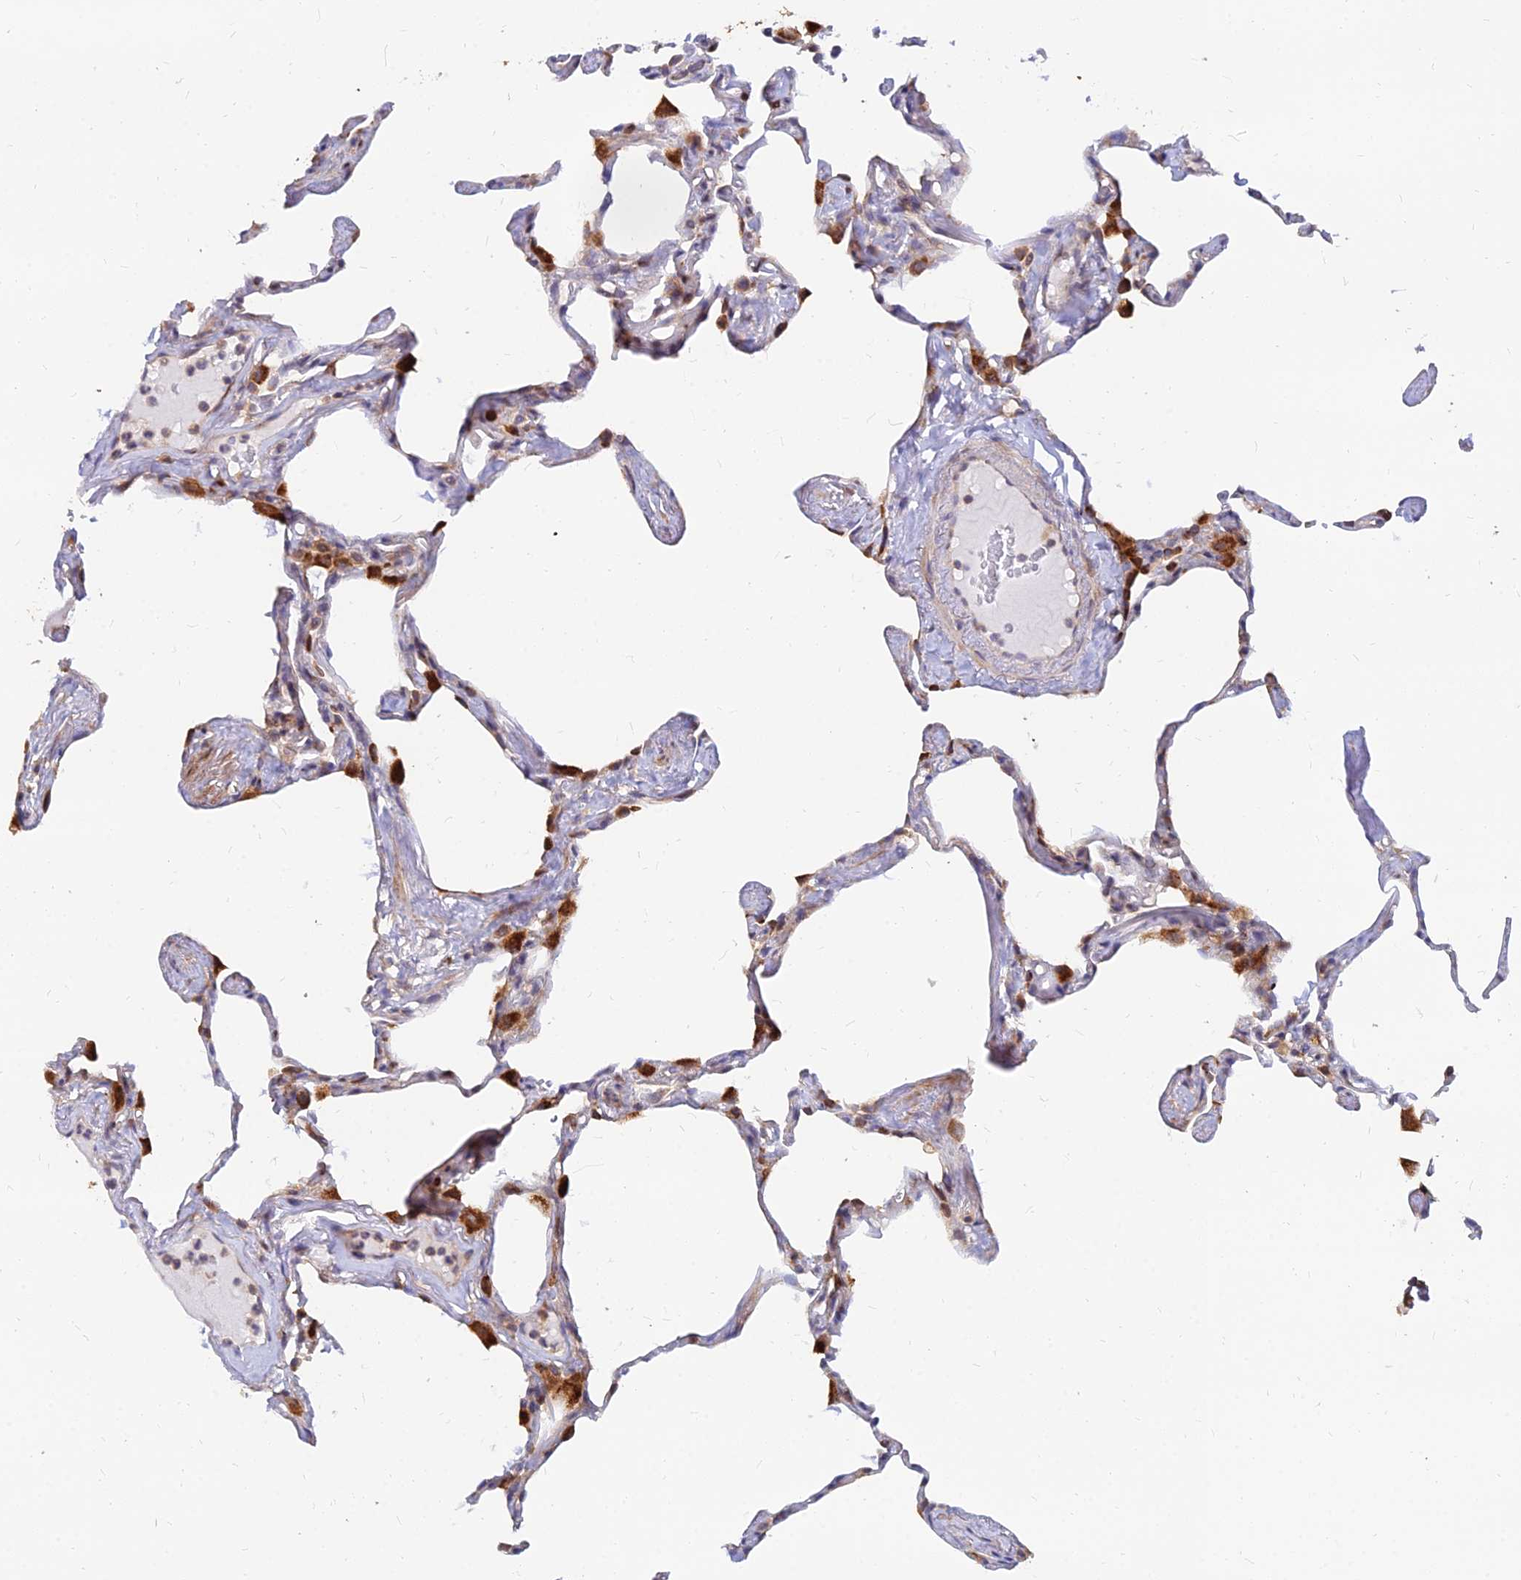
{"staining": {"intensity": "strong", "quantity": "25%-75%", "location": "cytoplasmic/membranous"}, "tissue": "lung", "cell_type": "Alveolar cells", "image_type": "normal", "snomed": [{"axis": "morphology", "description": "Normal tissue, NOS"}, {"axis": "topography", "description": "Lung"}], "caption": "IHC histopathology image of normal human lung stained for a protein (brown), which exhibits high levels of strong cytoplasmic/membranous positivity in approximately 25%-75% of alveolar cells.", "gene": "CCT6A", "patient": {"sex": "male", "age": 65}}